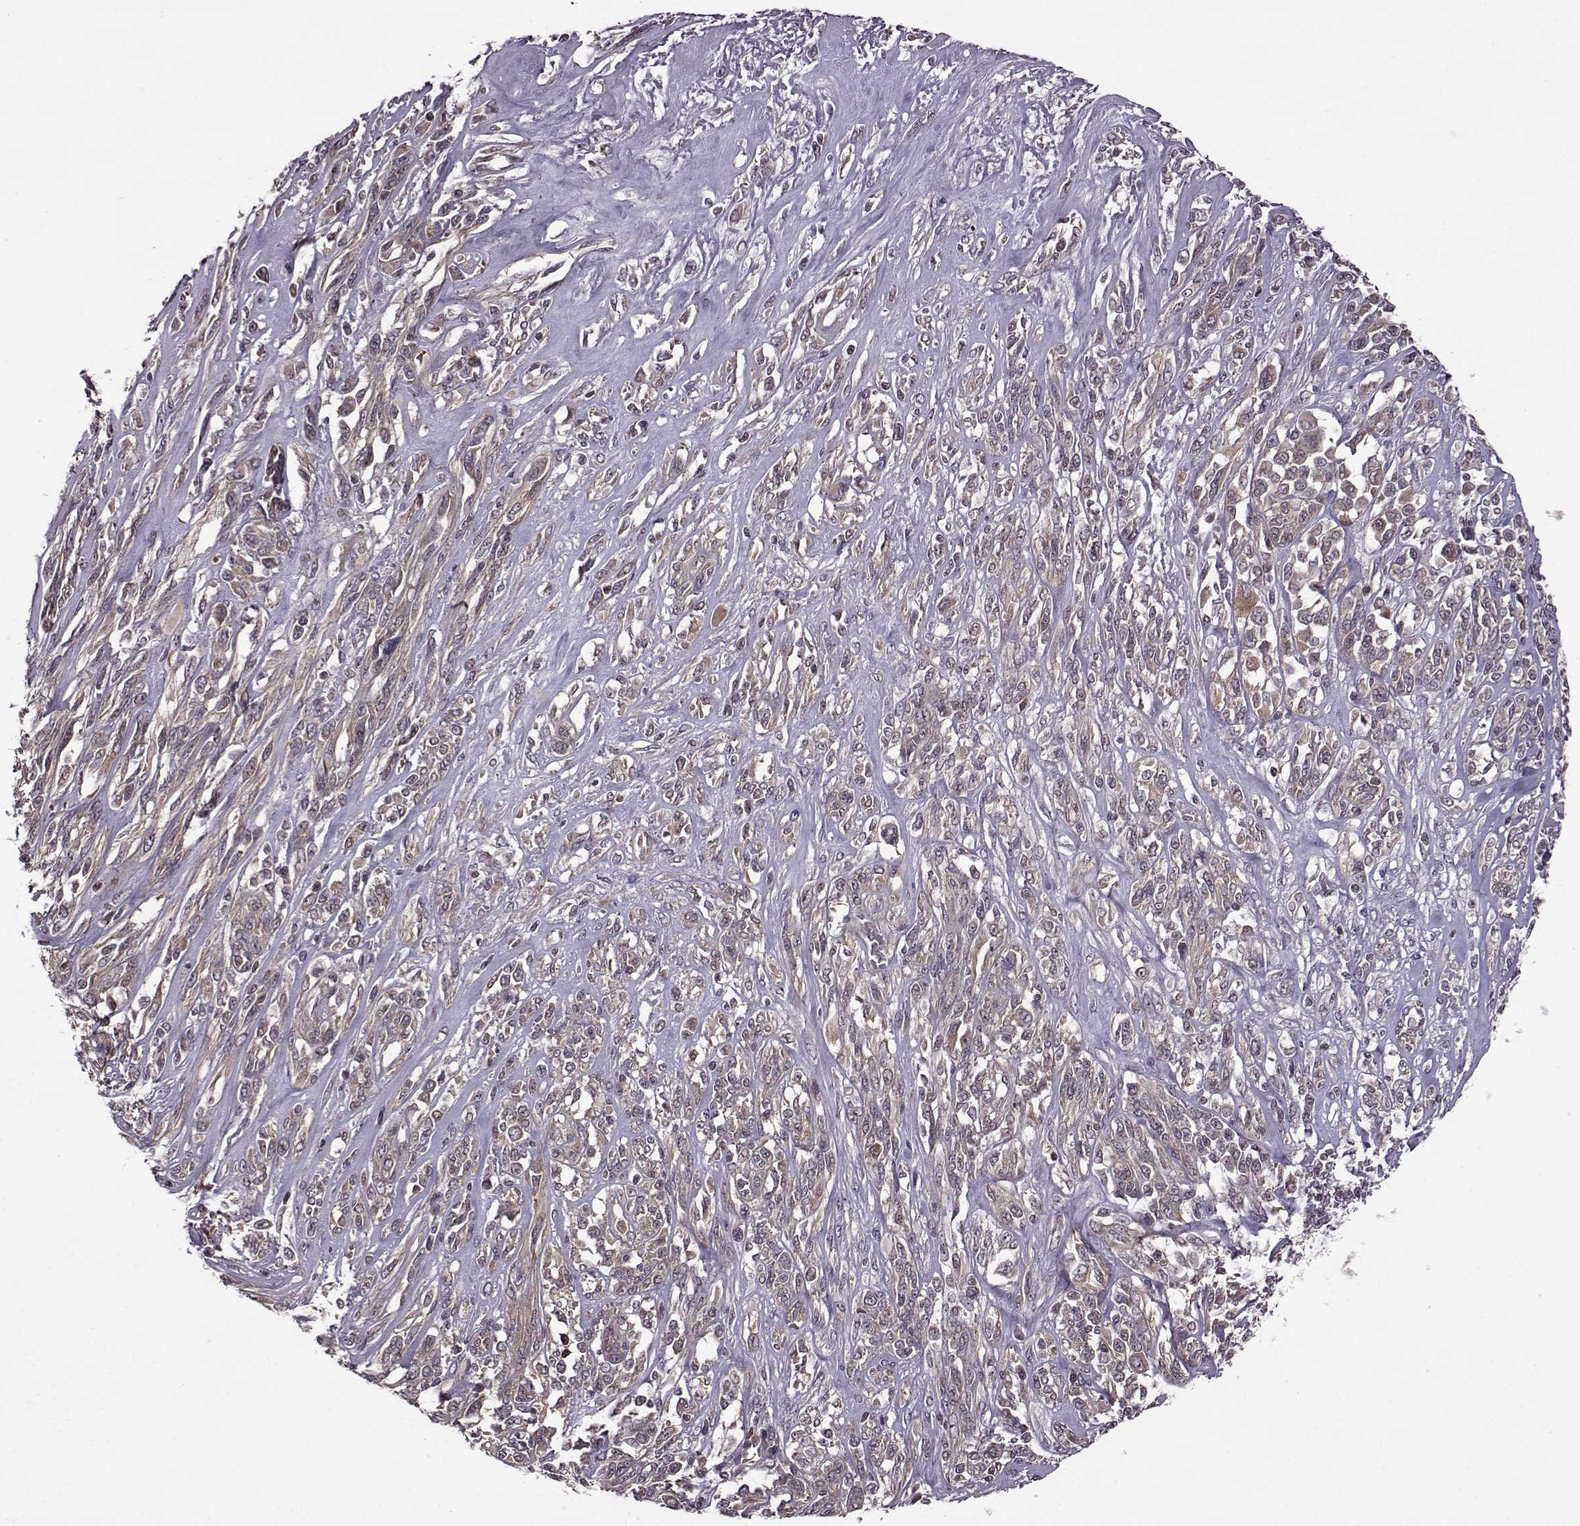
{"staining": {"intensity": "weak", "quantity": ">75%", "location": "cytoplasmic/membranous"}, "tissue": "melanoma", "cell_type": "Tumor cells", "image_type": "cancer", "snomed": [{"axis": "morphology", "description": "Malignant melanoma, NOS"}, {"axis": "topography", "description": "Skin"}], "caption": "Weak cytoplasmic/membranous staining is seen in about >75% of tumor cells in melanoma. (brown staining indicates protein expression, while blue staining denotes nuclei).", "gene": "TRMU", "patient": {"sex": "female", "age": 91}}